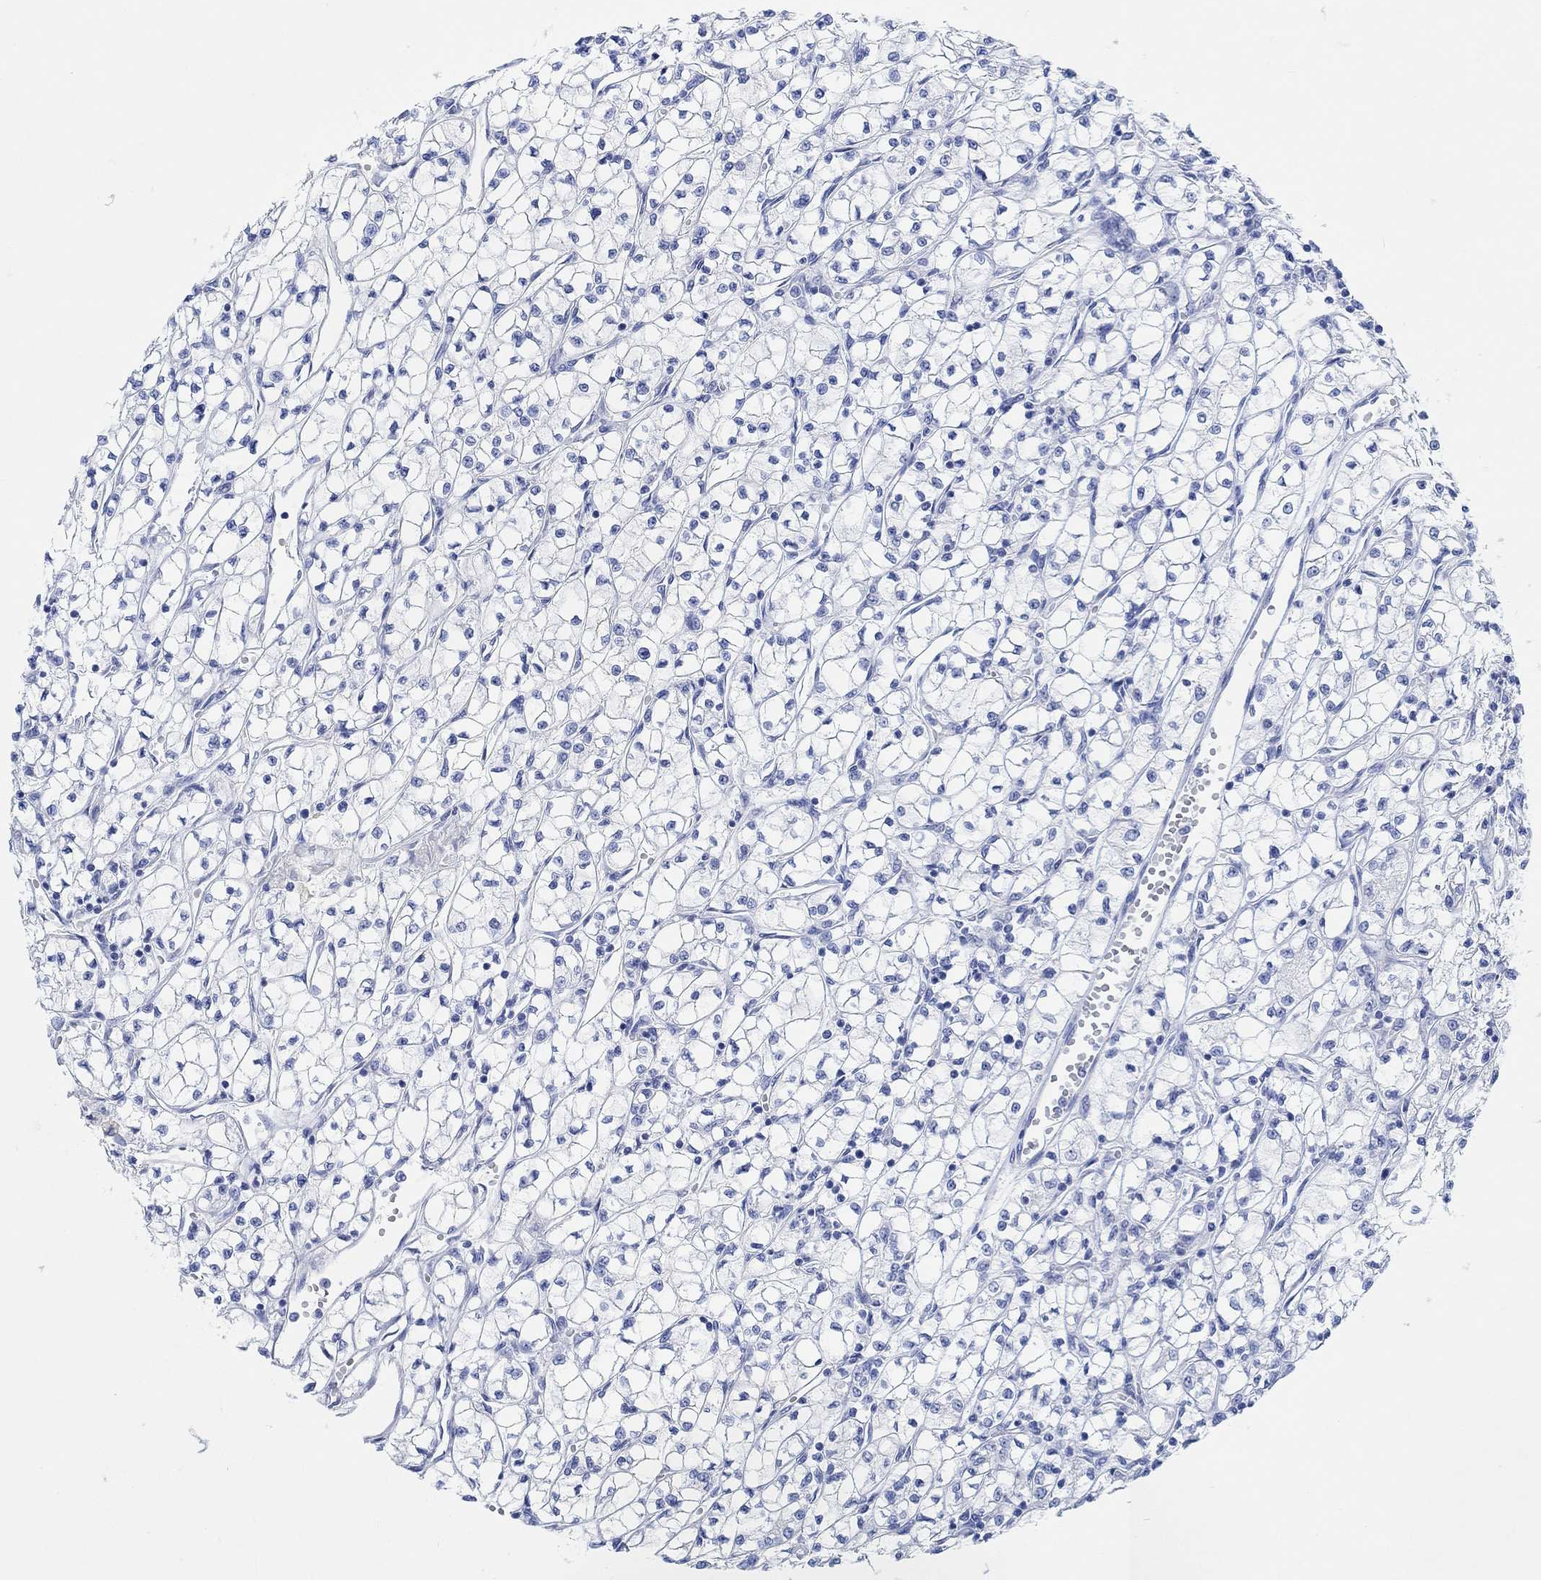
{"staining": {"intensity": "negative", "quantity": "none", "location": "none"}, "tissue": "renal cancer", "cell_type": "Tumor cells", "image_type": "cancer", "snomed": [{"axis": "morphology", "description": "Adenocarcinoma, NOS"}, {"axis": "topography", "description": "Kidney"}], "caption": "Immunohistochemistry (IHC) photomicrograph of human adenocarcinoma (renal) stained for a protein (brown), which shows no staining in tumor cells.", "gene": "ANKRD33", "patient": {"sex": "female", "age": 64}}